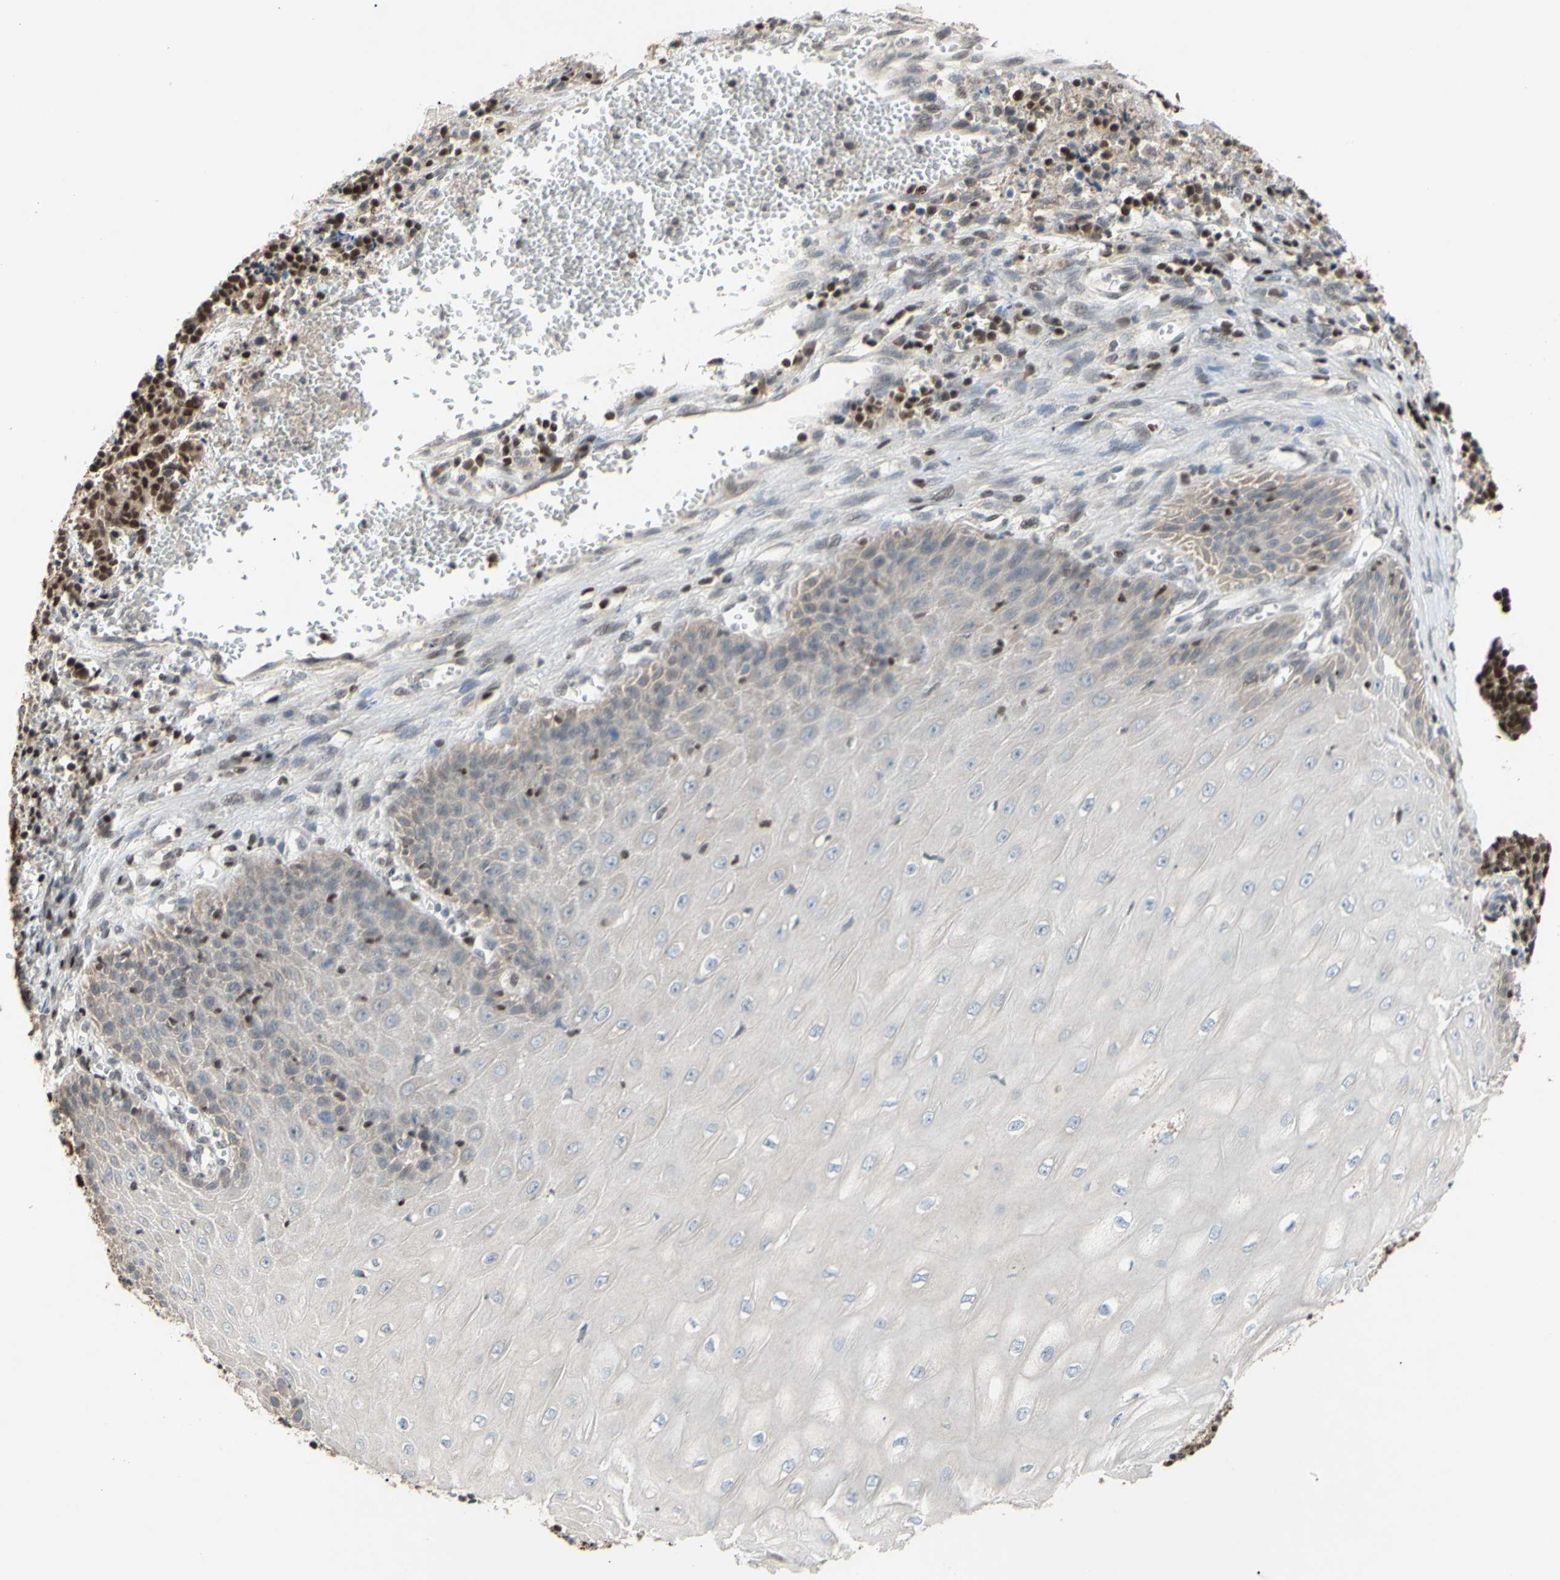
{"staining": {"intensity": "weak", "quantity": "<25%", "location": "cytoplasmic/membranous"}, "tissue": "cervical cancer", "cell_type": "Tumor cells", "image_type": "cancer", "snomed": [{"axis": "morphology", "description": "Squamous cell carcinoma, NOS"}, {"axis": "topography", "description": "Cervix"}], "caption": "There is no significant positivity in tumor cells of cervical cancer. Brightfield microscopy of immunohistochemistry stained with DAB (3,3'-diaminobenzidine) (brown) and hematoxylin (blue), captured at high magnification.", "gene": "SP4", "patient": {"sex": "female", "age": 35}}